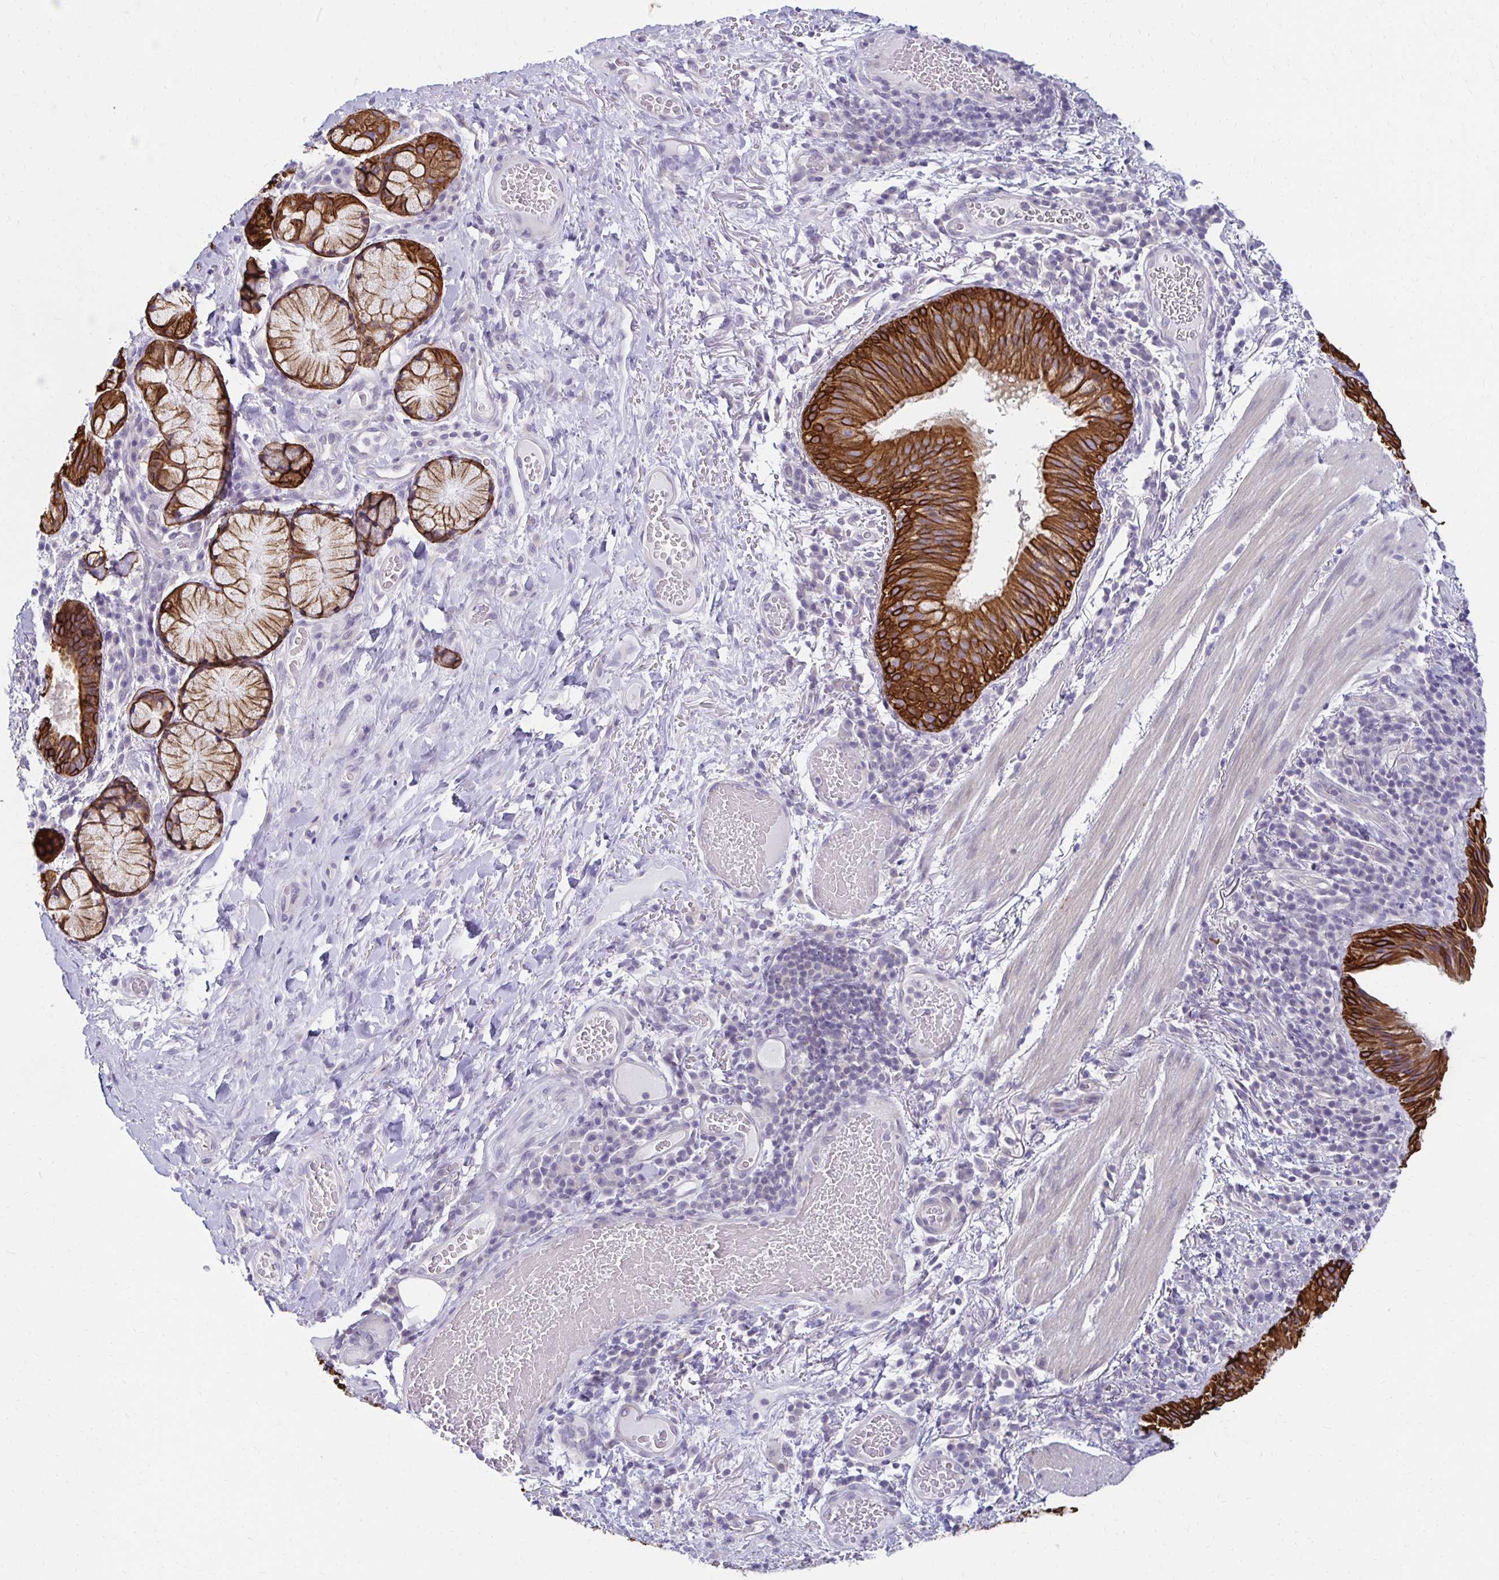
{"staining": {"intensity": "strong", "quantity": ">75%", "location": "cytoplasmic/membranous"}, "tissue": "bronchus", "cell_type": "Respiratory epithelial cells", "image_type": "normal", "snomed": [{"axis": "morphology", "description": "Normal tissue, NOS"}, {"axis": "topography", "description": "Lymph node"}, {"axis": "topography", "description": "Bronchus"}], "caption": "High-power microscopy captured an immunohistochemistry image of unremarkable bronchus, revealing strong cytoplasmic/membranous expression in about >75% of respiratory epithelial cells.", "gene": "C1QTNF2", "patient": {"sex": "male", "age": 56}}